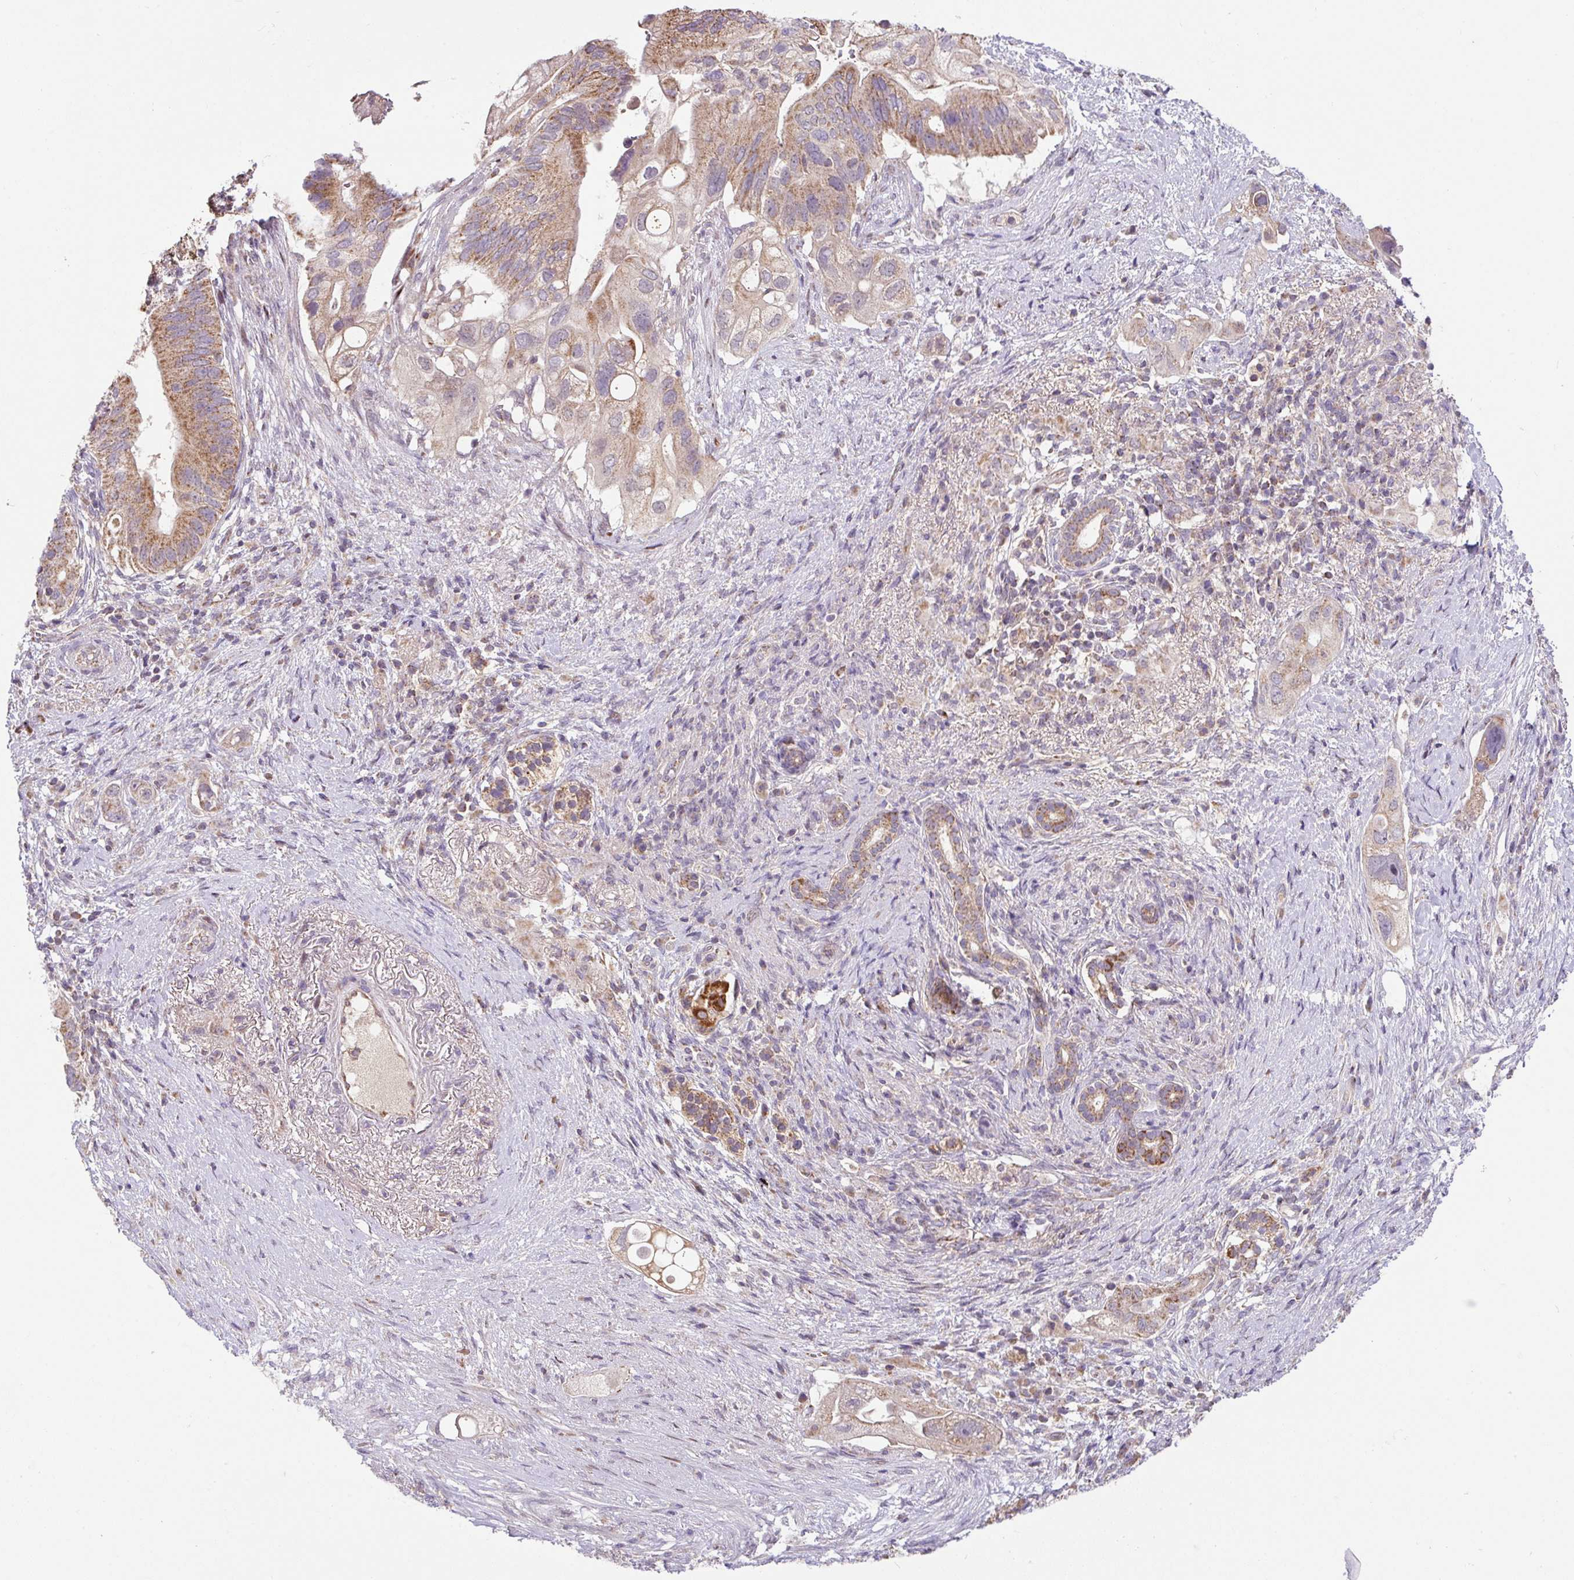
{"staining": {"intensity": "moderate", "quantity": ">75%", "location": "cytoplasmic/membranous"}, "tissue": "pancreatic cancer", "cell_type": "Tumor cells", "image_type": "cancer", "snomed": [{"axis": "morphology", "description": "Adenocarcinoma, NOS"}, {"axis": "topography", "description": "Pancreas"}], "caption": "Tumor cells reveal moderate cytoplasmic/membranous staining in about >75% of cells in pancreatic cancer.", "gene": "SARS2", "patient": {"sex": "female", "age": 72}}